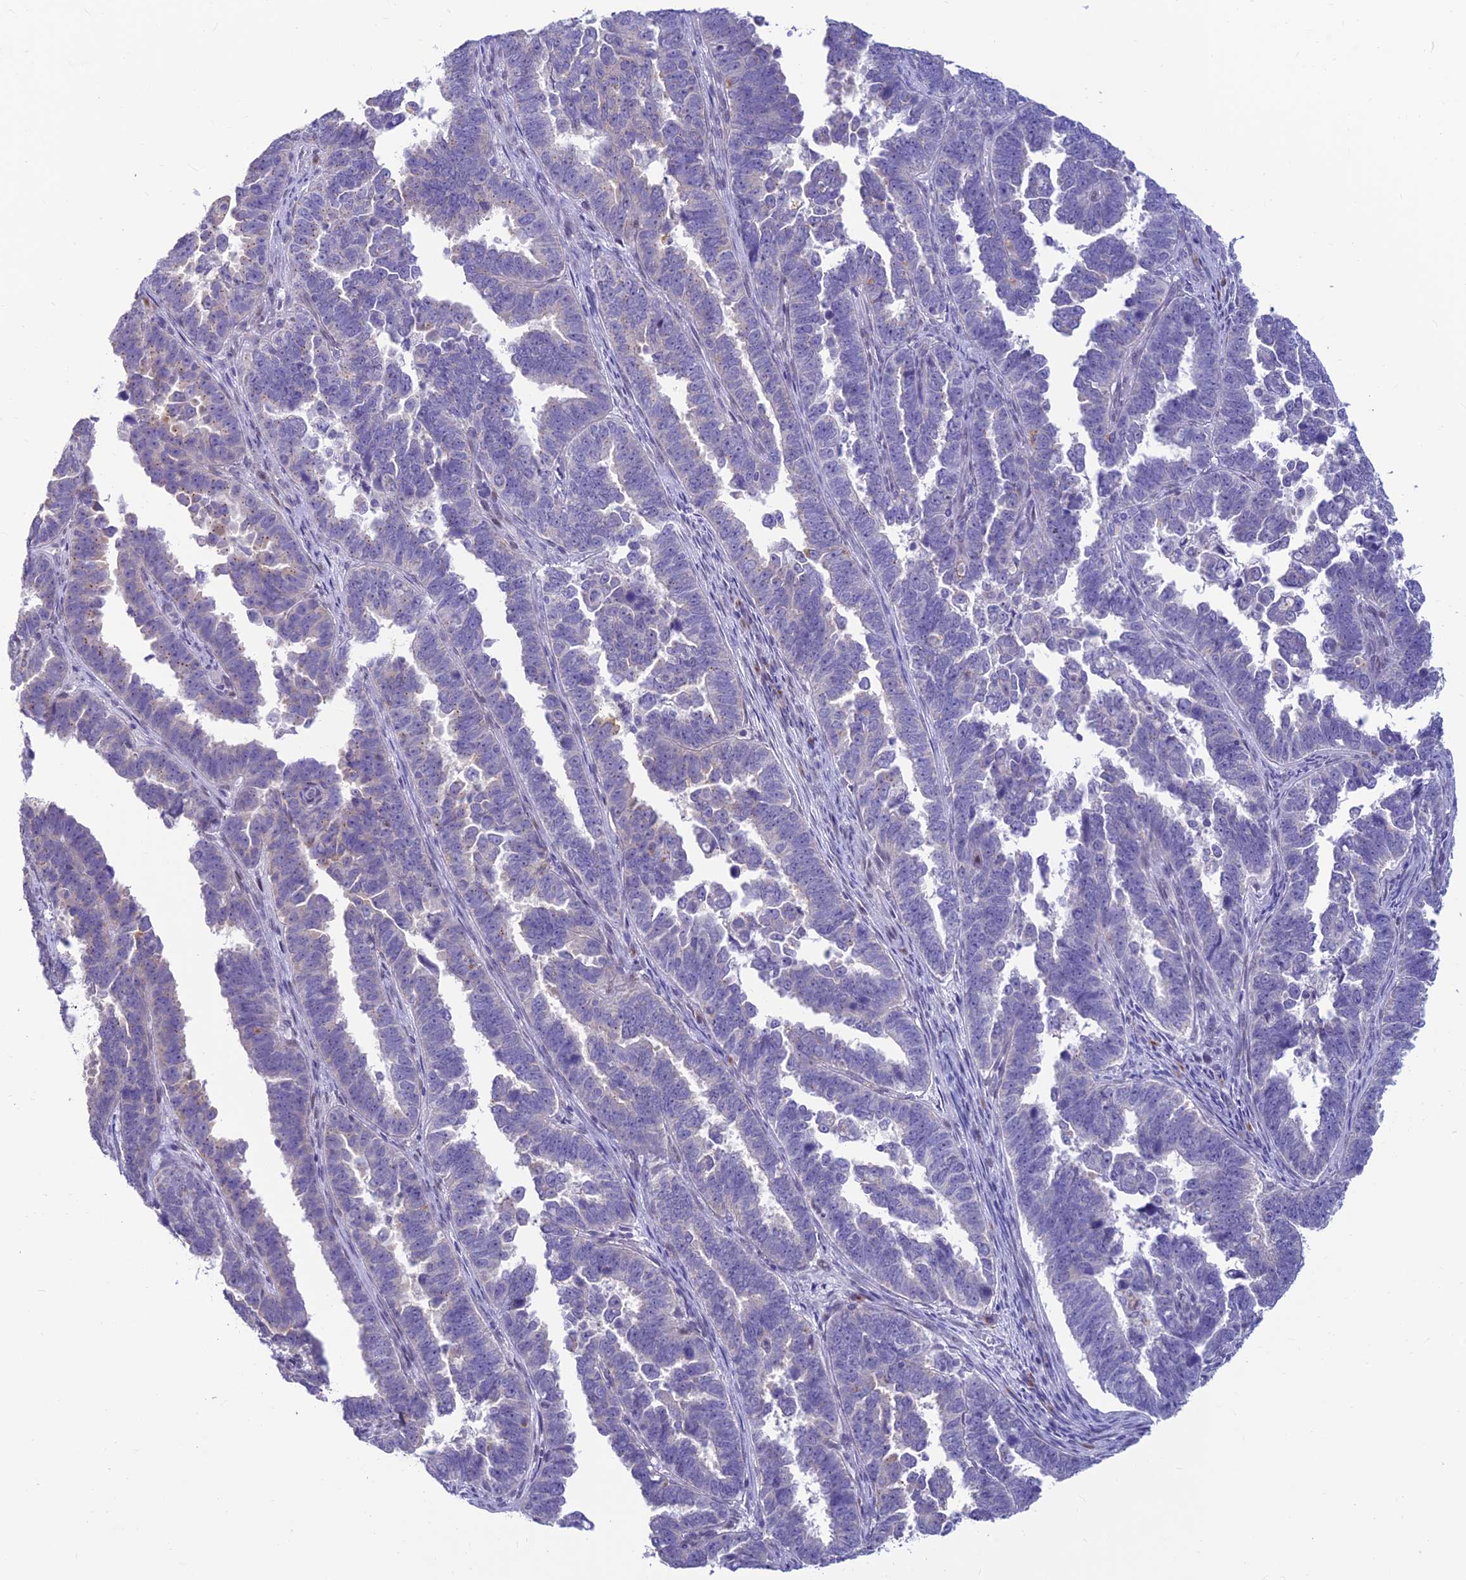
{"staining": {"intensity": "negative", "quantity": "none", "location": "none"}, "tissue": "endometrial cancer", "cell_type": "Tumor cells", "image_type": "cancer", "snomed": [{"axis": "morphology", "description": "Adenocarcinoma, NOS"}, {"axis": "topography", "description": "Endometrium"}], "caption": "High magnification brightfield microscopy of endometrial cancer stained with DAB (brown) and counterstained with hematoxylin (blue): tumor cells show no significant staining. (Brightfield microscopy of DAB immunohistochemistry (IHC) at high magnification).", "gene": "INKA1", "patient": {"sex": "female", "age": 75}}